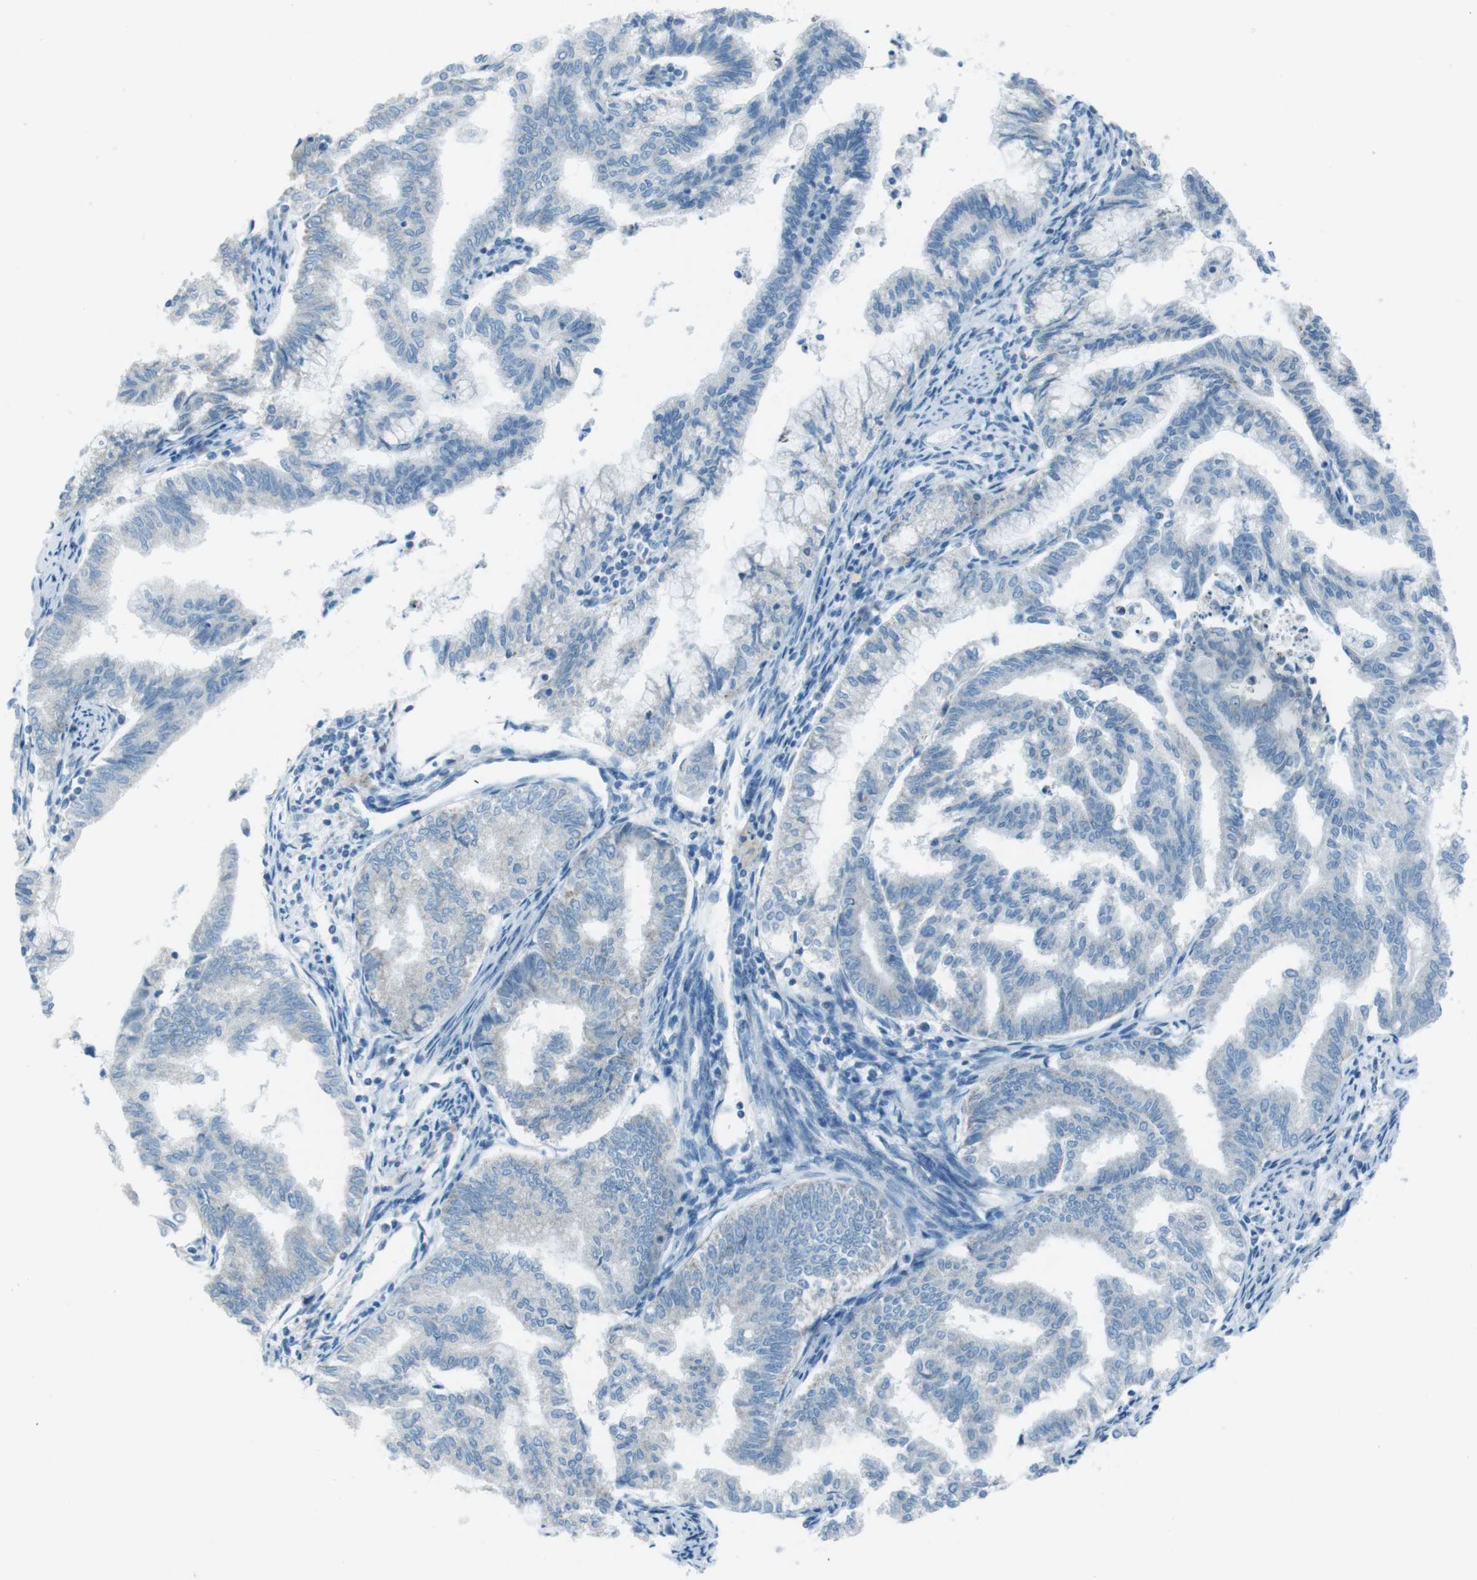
{"staining": {"intensity": "negative", "quantity": "none", "location": "none"}, "tissue": "endometrial cancer", "cell_type": "Tumor cells", "image_type": "cancer", "snomed": [{"axis": "morphology", "description": "Adenocarcinoma, NOS"}, {"axis": "topography", "description": "Endometrium"}], "caption": "This micrograph is of endometrial adenocarcinoma stained with immunohistochemistry to label a protein in brown with the nuclei are counter-stained blue. There is no positivity in tumor cells.", "gene": "DNAJA3", "patient": {"sex": "female", "age": 79}}